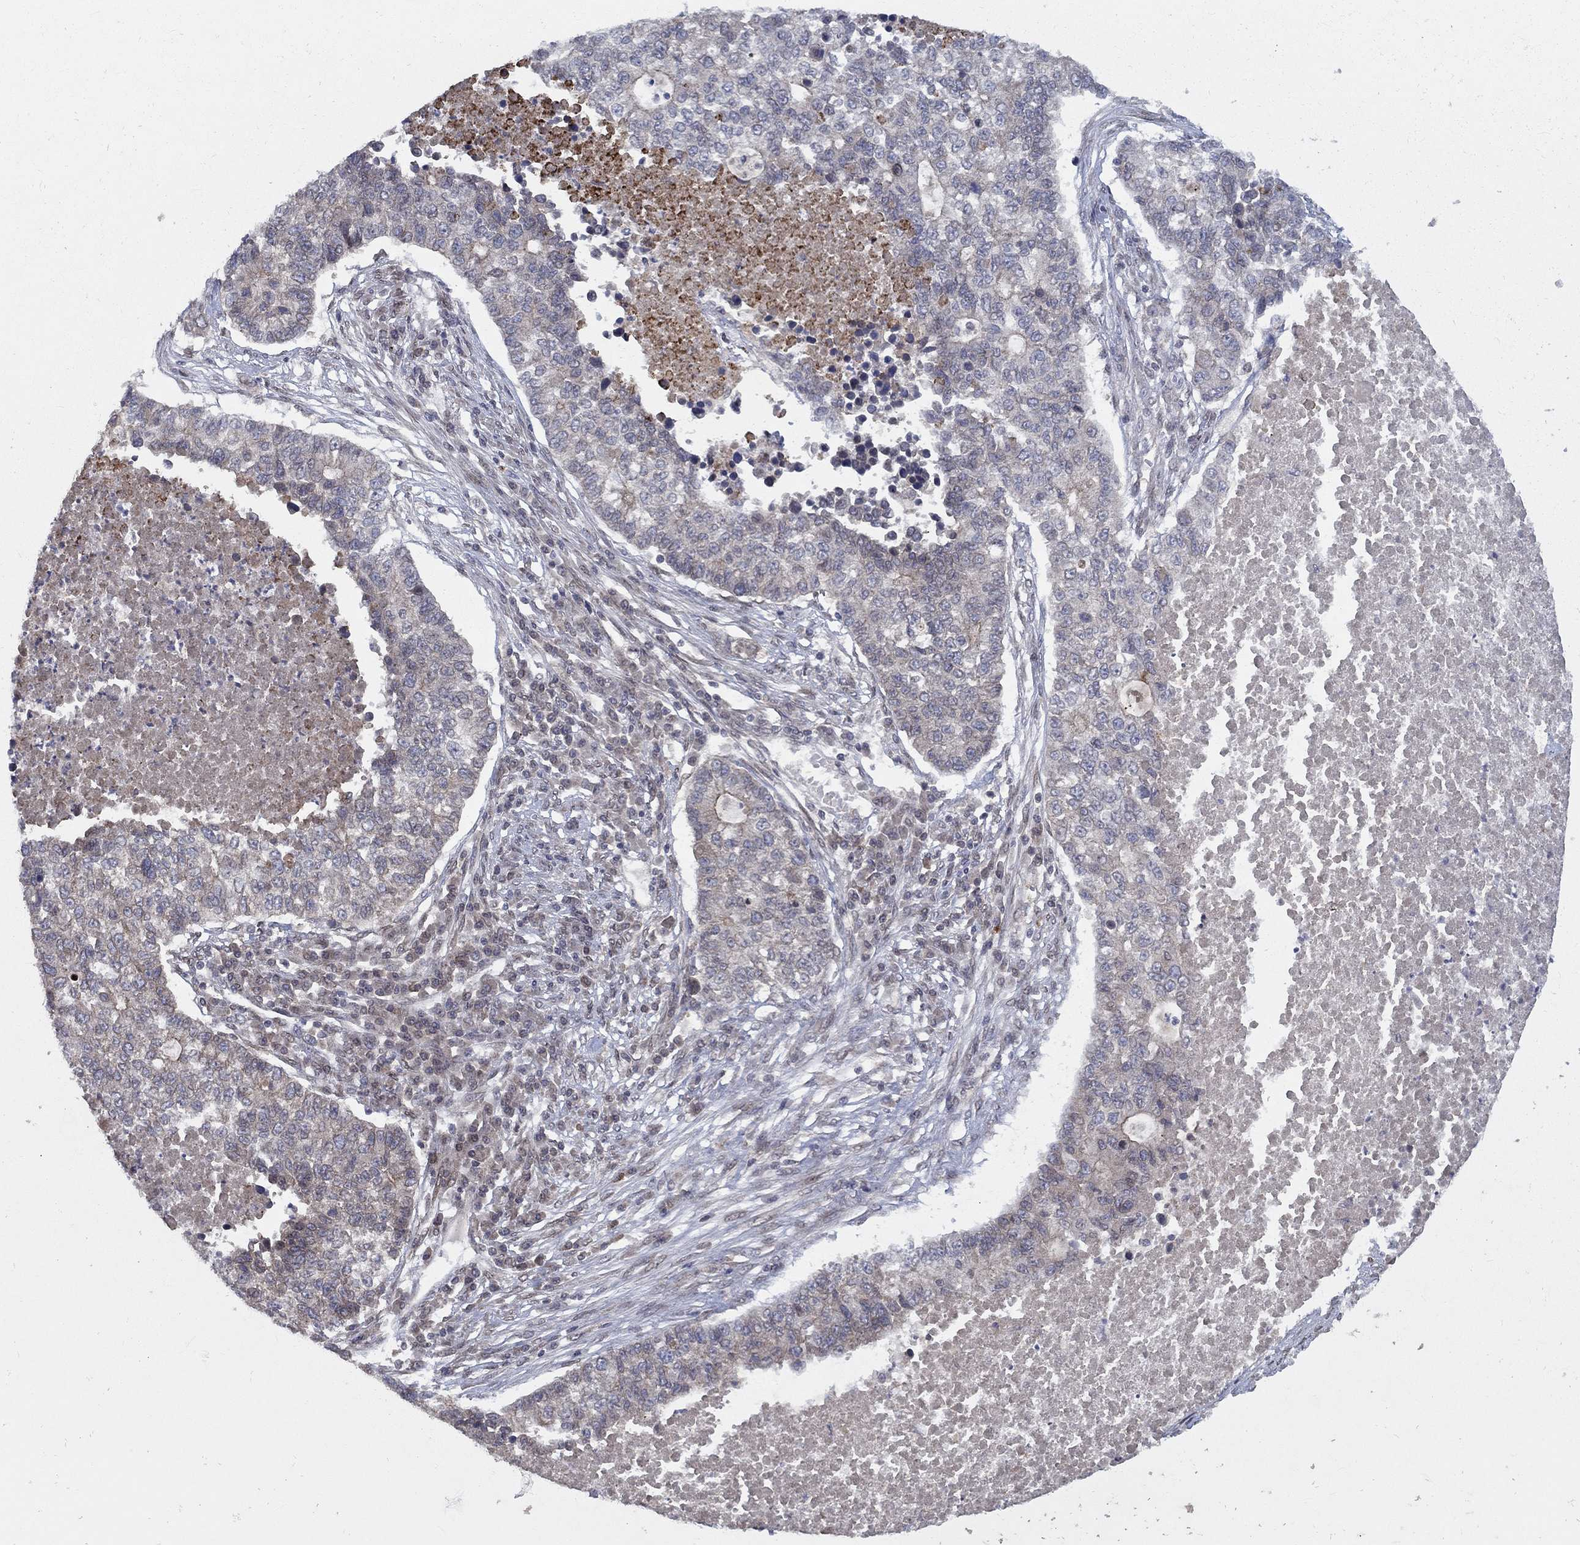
{"staining": {"intensity": "weak", "quantity": "<25%", "location": "cytoplasmic/membranous"}, "tissue": "lung cancer", "cell_type": "Tumor cells", "image_type": "cancer", "snomed": [{"axis": "morphology", "description": "Adenocarcinoma, NOS"}, {"axis": "topography", "description": "Lung"}], "caption": "High magnification brightfield microscopy of lung adenocarcinoma stained with DAB (brown) and counterstained with hematoxylin (blue): tumor cells show no significant expression. (IHC, brightfield microscopy, high magnification).", "gene": "CETN3", "patient": {"sex": "male", "age": 57}}